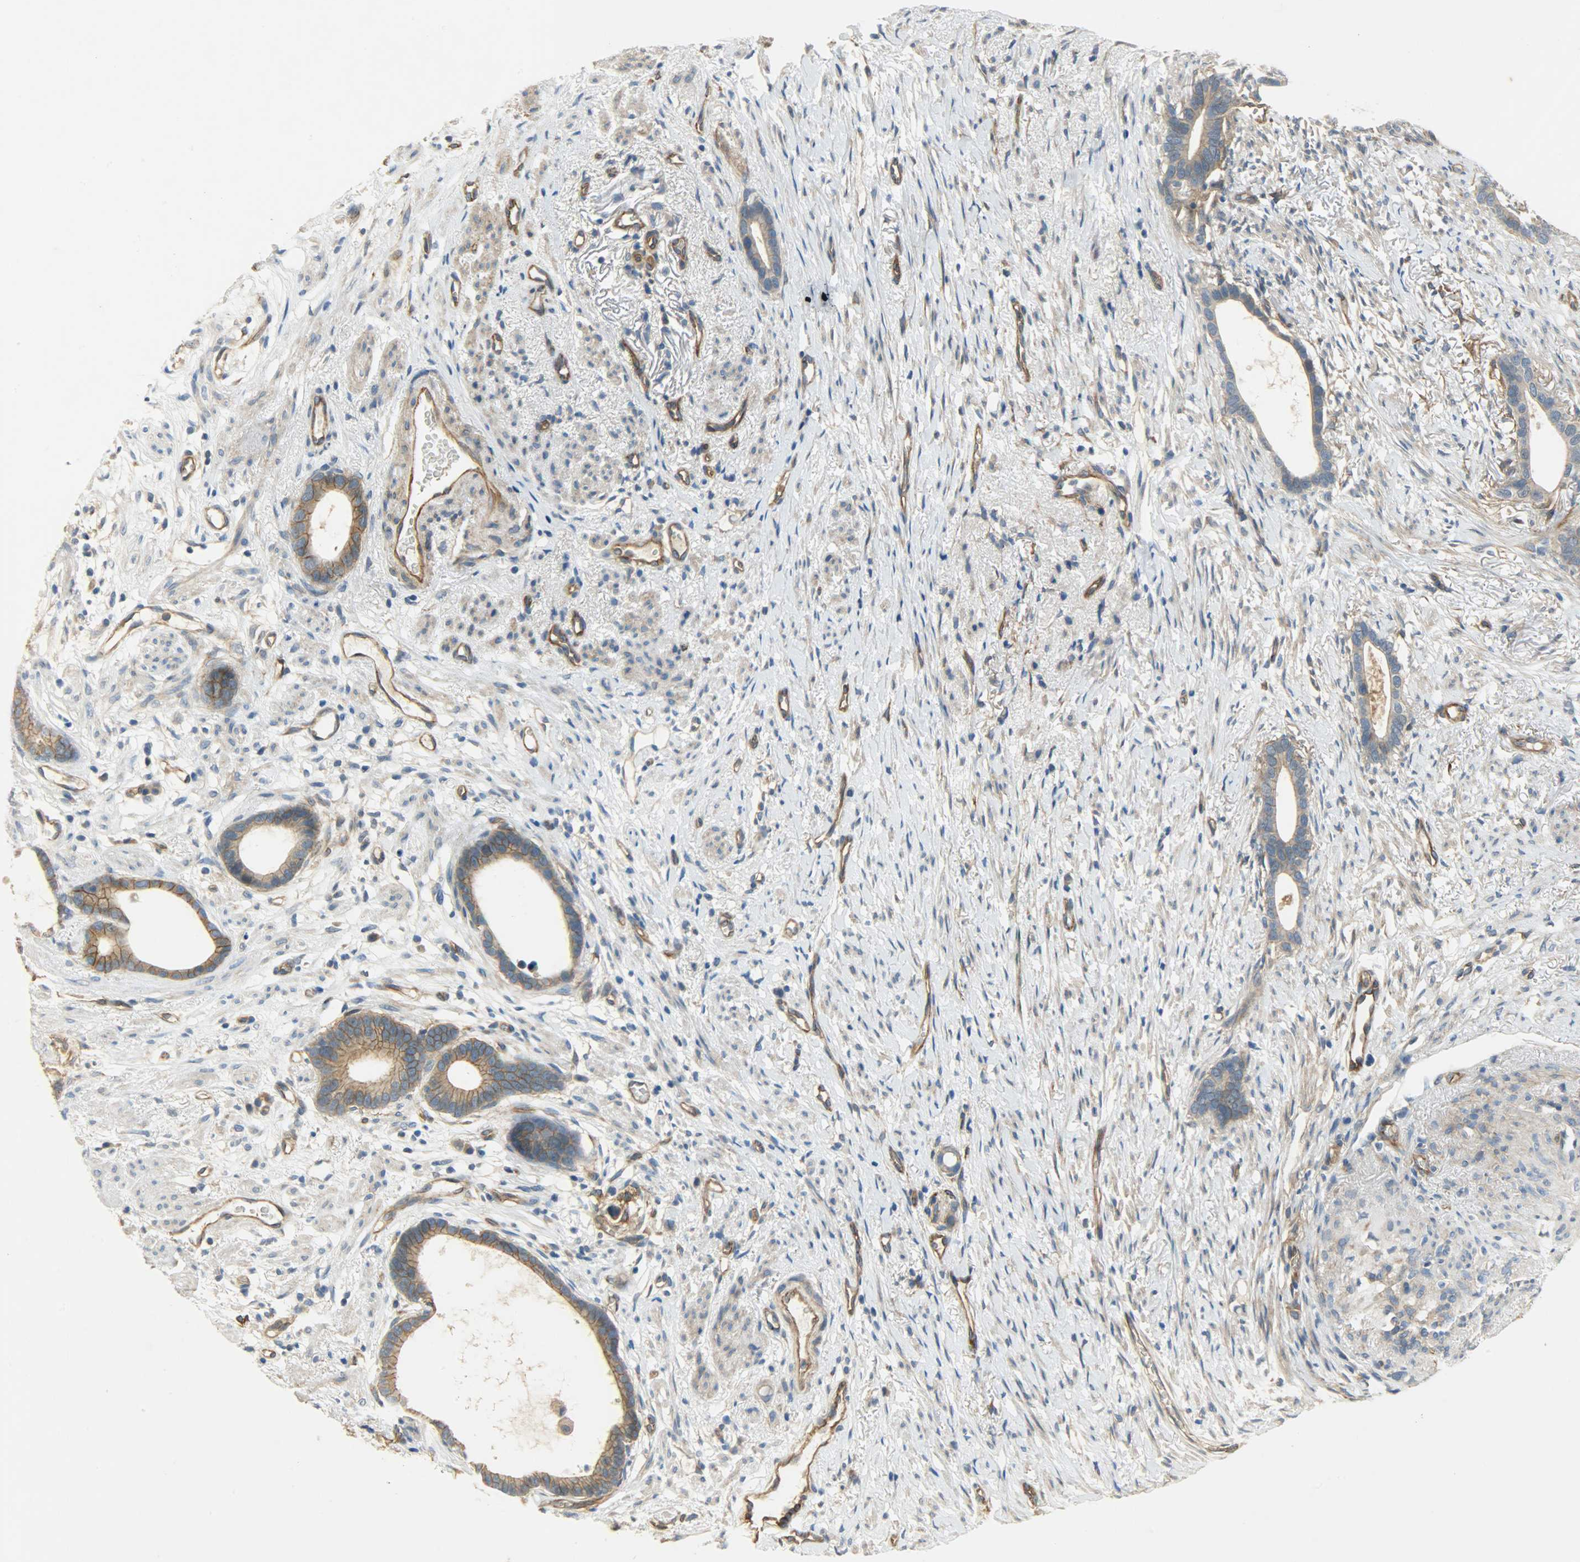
{"staining": {"intensity": "moderate", "quantity": ">75%", "location": "cytoplasmic/membranous"}, "tissue": "stomach cancer", "cell_type": "Tumor cells", "image_type": "cancer", "snomed": [{"axis": "morphology", "description": "Adenocarcinoma, NOS"}, {"axis": "topography", "description": "Stomach"}], "caption": "Brown immunohistochemical staining in human stomach cancer (adenocarcinoma) reveals moderate cytoplasmic/membranous staining in about >75% of tumor cells.", "gene": "KIAA1217", "patient": {"sex": "female", "age": 75}}